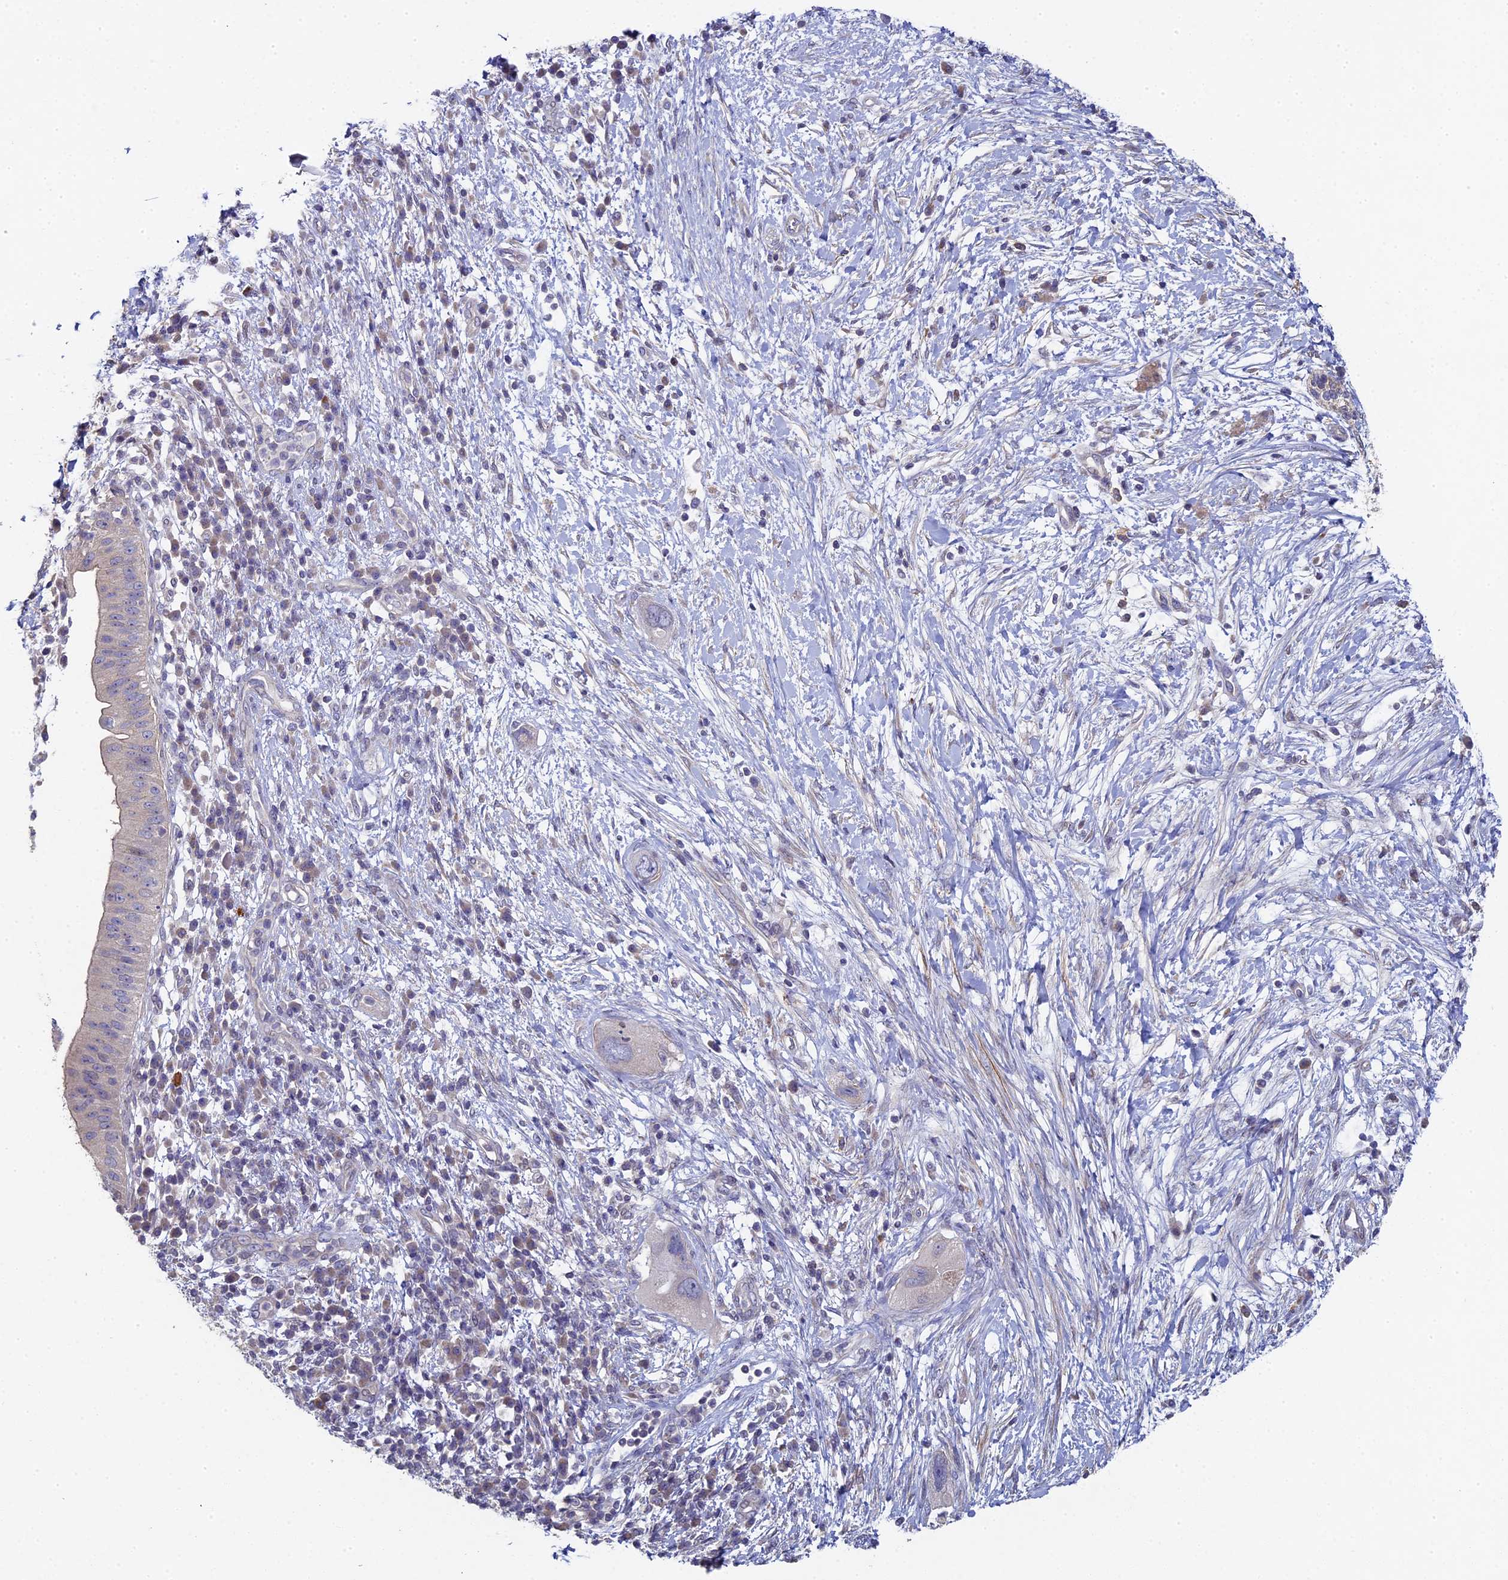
{"staining": {"intensity": "weak", "quantity": "<25%", "location": "cytoplasmic/membranous"}, "tissue": "pancreatic cancer", "cell_type": "Tumor cells", "image_type": "cancer", "snomed": [{"axis": "morphology", "description": "Adenocarcinoma, NOS"}, {"axis": "topography", "description": "Pancreas"}], "caption": "The IHC micrograph has no significant expression in tumor cells of pancreatic cancer tissue.", "gene": "DIXDC1", "patient": {"sex": "male", "age": 68}}